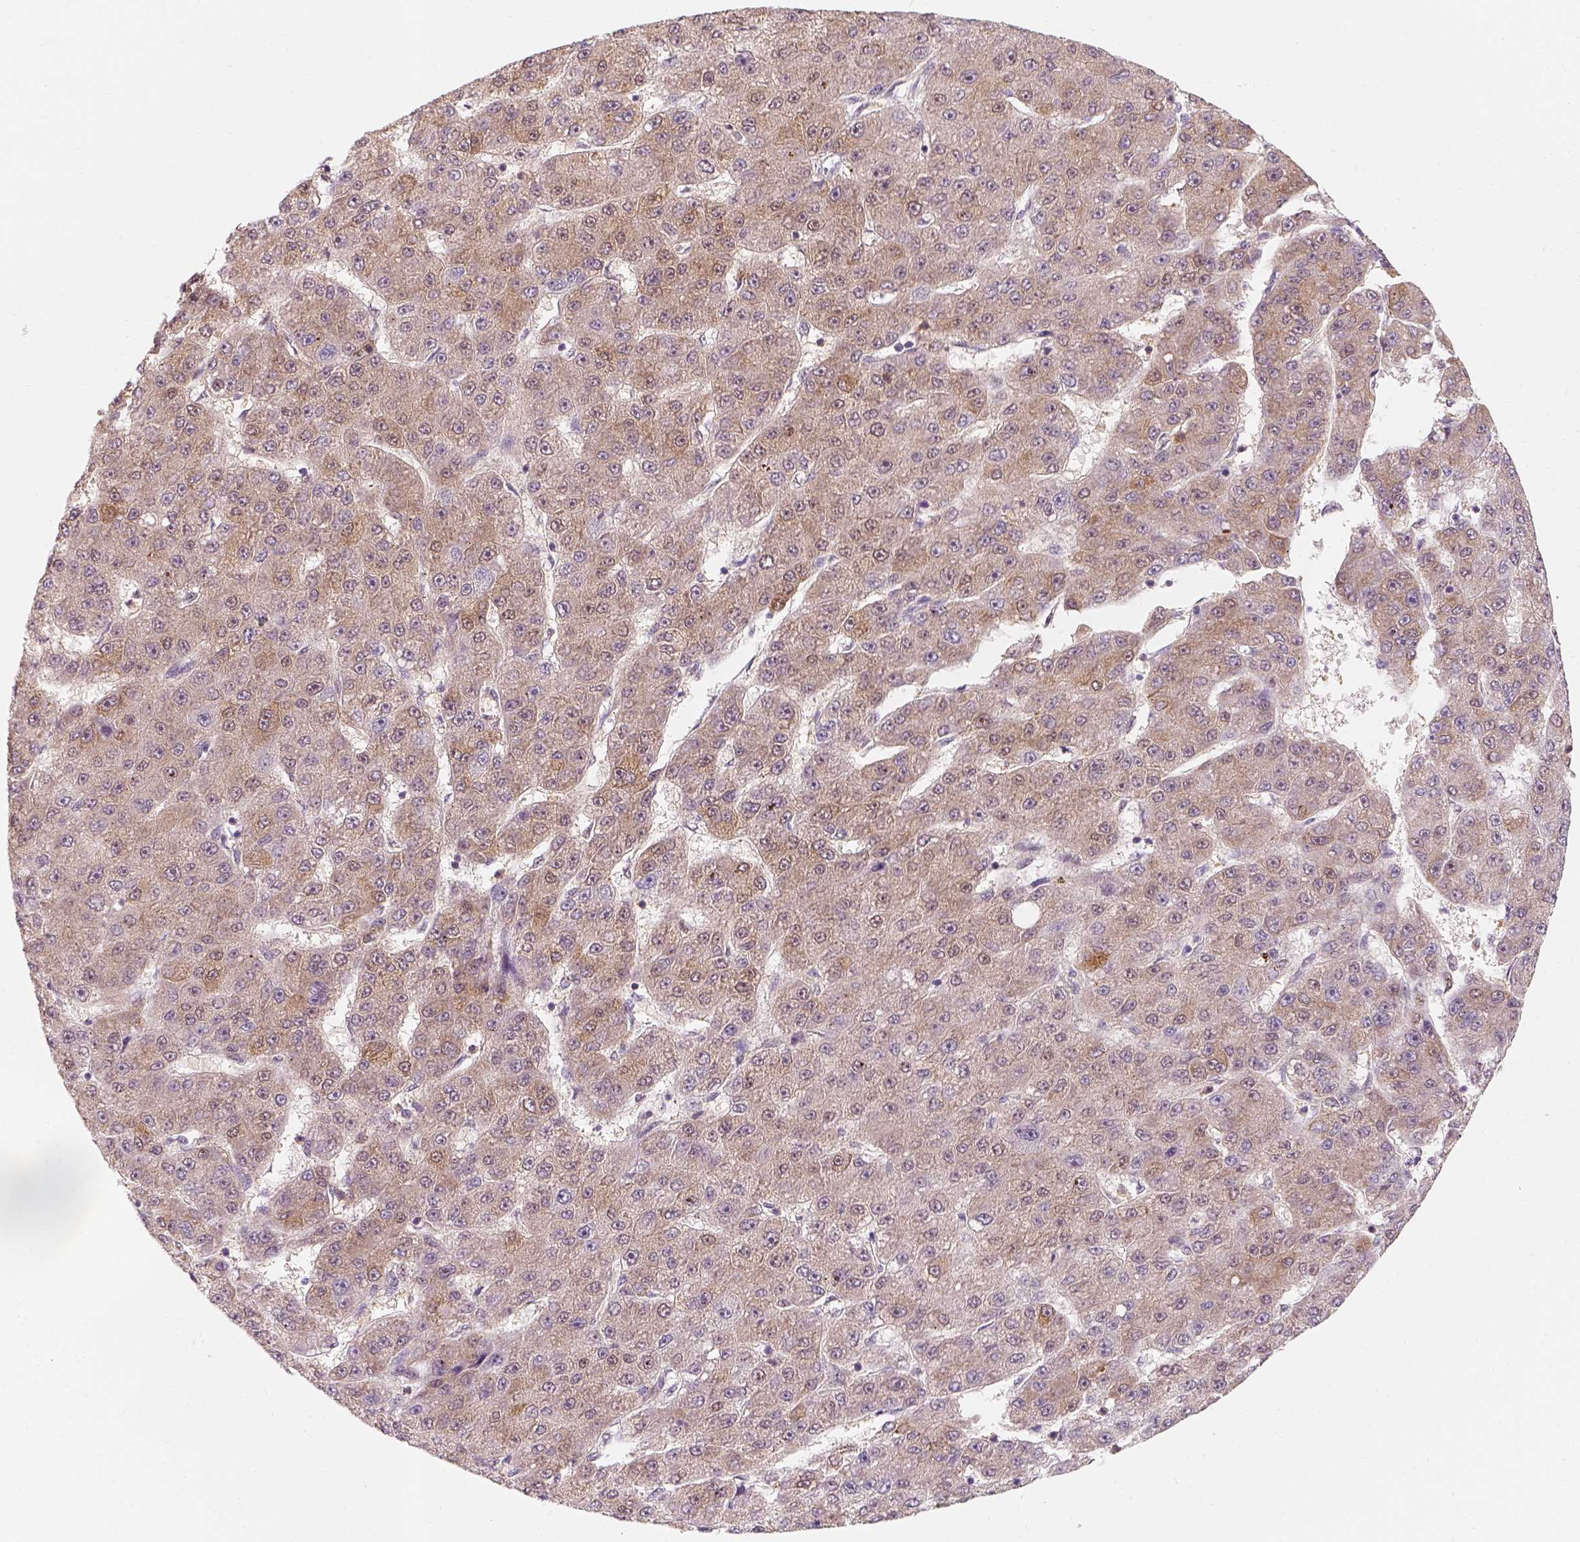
{"staining": {"intensity": "weak", "quantity": "25%-75%", "location": "cytoplasmic/membranous"}, "tissue": "liver cancer", "cell_type": "Tumor cells", "image_type": "cancer", "snomed": [{"axis": "morphology", "description": "Carcinoma, Hepatocellular, NOS"}, {"axis": "topography", "description": "Liver"}], "caption": "IHC (DAB (3,3'-diaminobenzidine)) staining of liver hepatocellular carcinoma exhibits weak cytoplasmic/membranous protein expression in about 25%-75% of tumor cells.", "gene": "SQSTM1", "patient": {"sex": "male", "age": 67}}